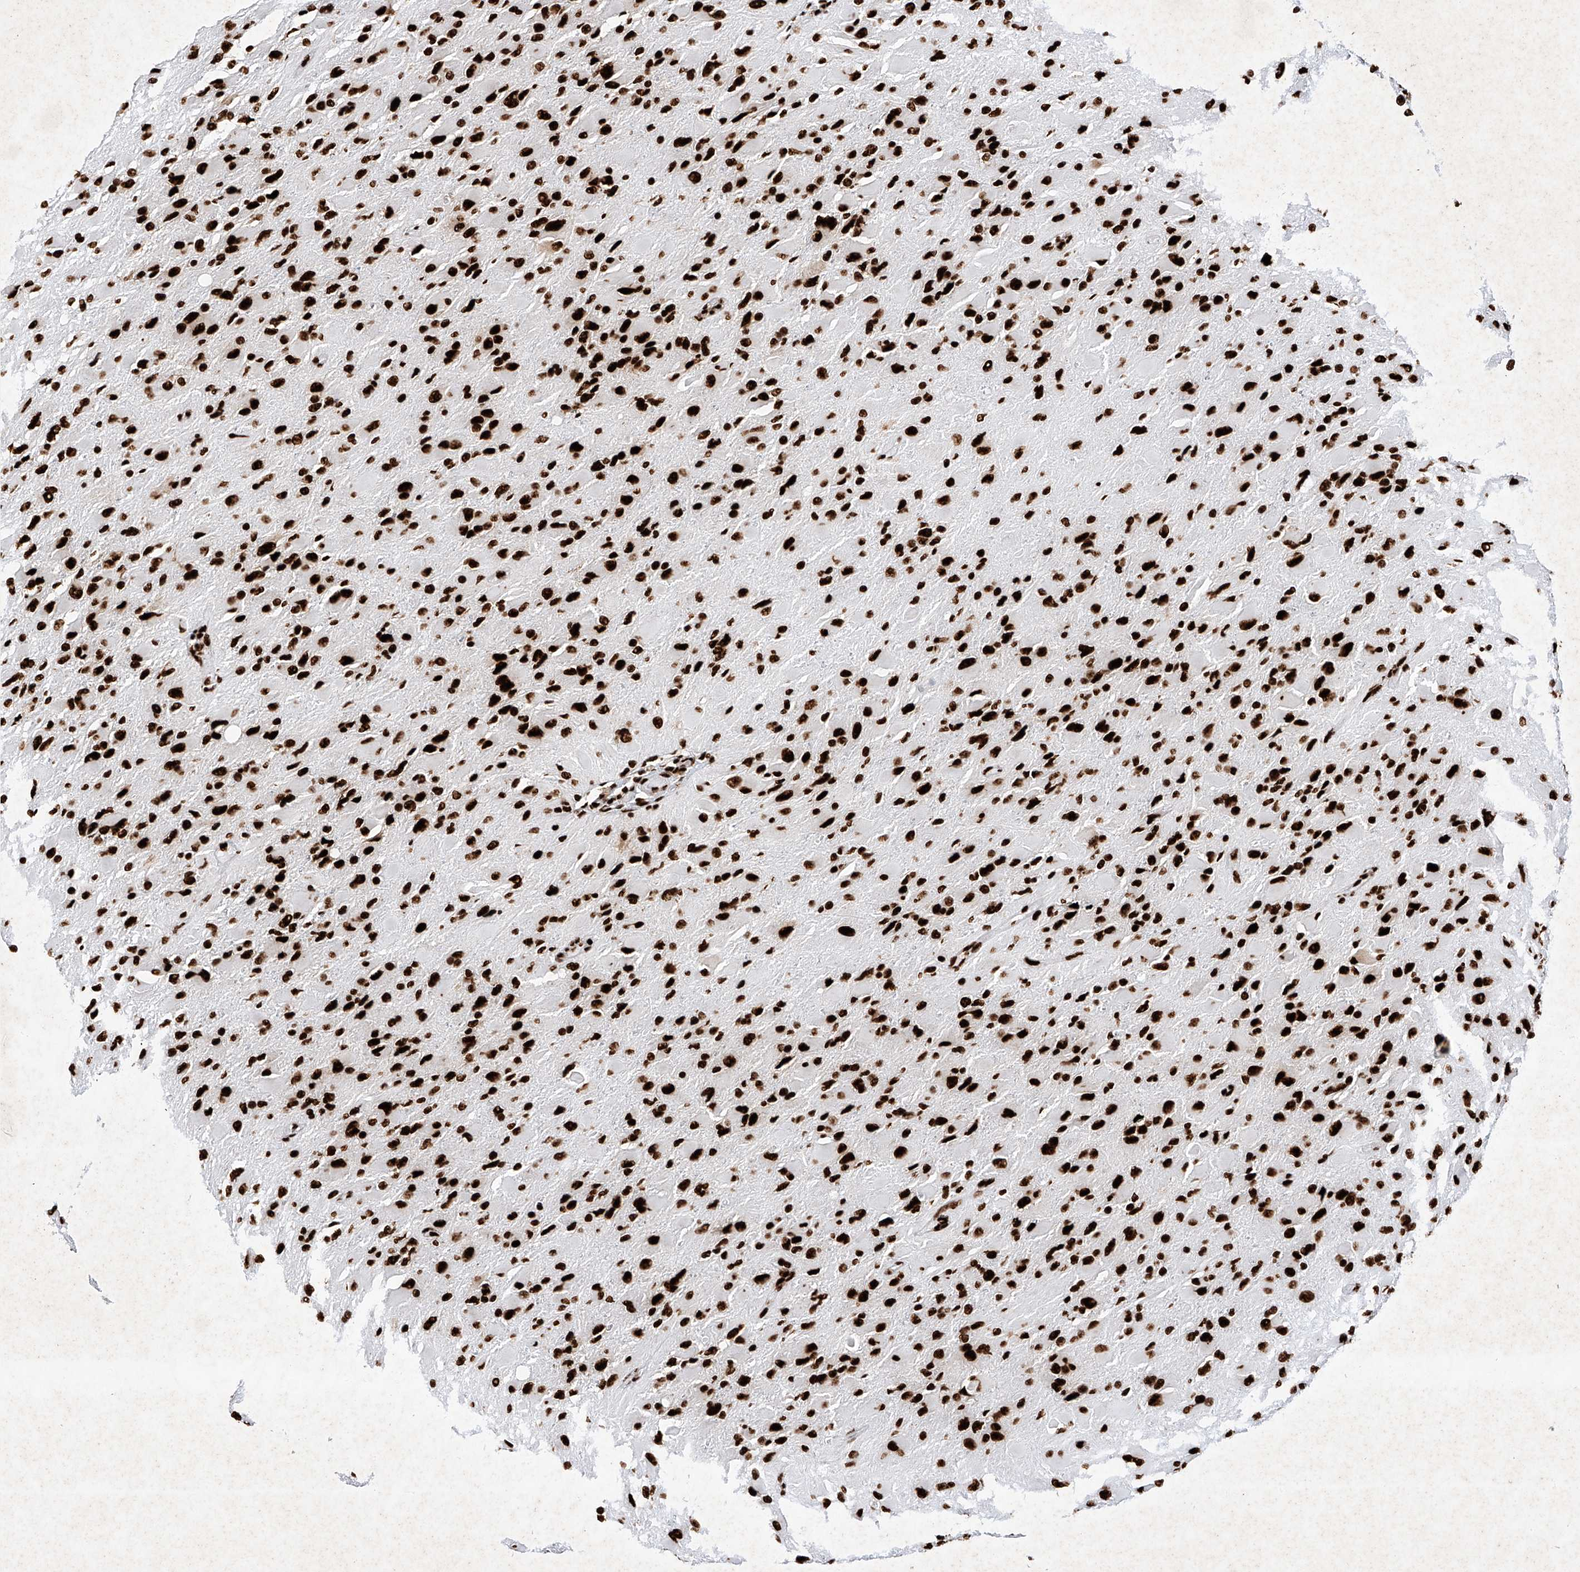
{"staining": {"intensity": "strong", "quantity": ">75%", "location": "nuclear"}, "tissue": "glioma", "cell_type": "Tumor cells", "image_type": "cancer", "snomed": [{"axis": "morphology", "description": "Glioma, malignant, High grade"}, {"axis": "topography", "description": "Cerebral cortex"}], "caption": "IHC histopathology image of glioma stained for a protein (brown), which exhibits high levels of strong nuclear positivity in approximately >75% of tumor cells.", "gene": "SRSF6", "patient": {"sex": "female", "age": 36}}